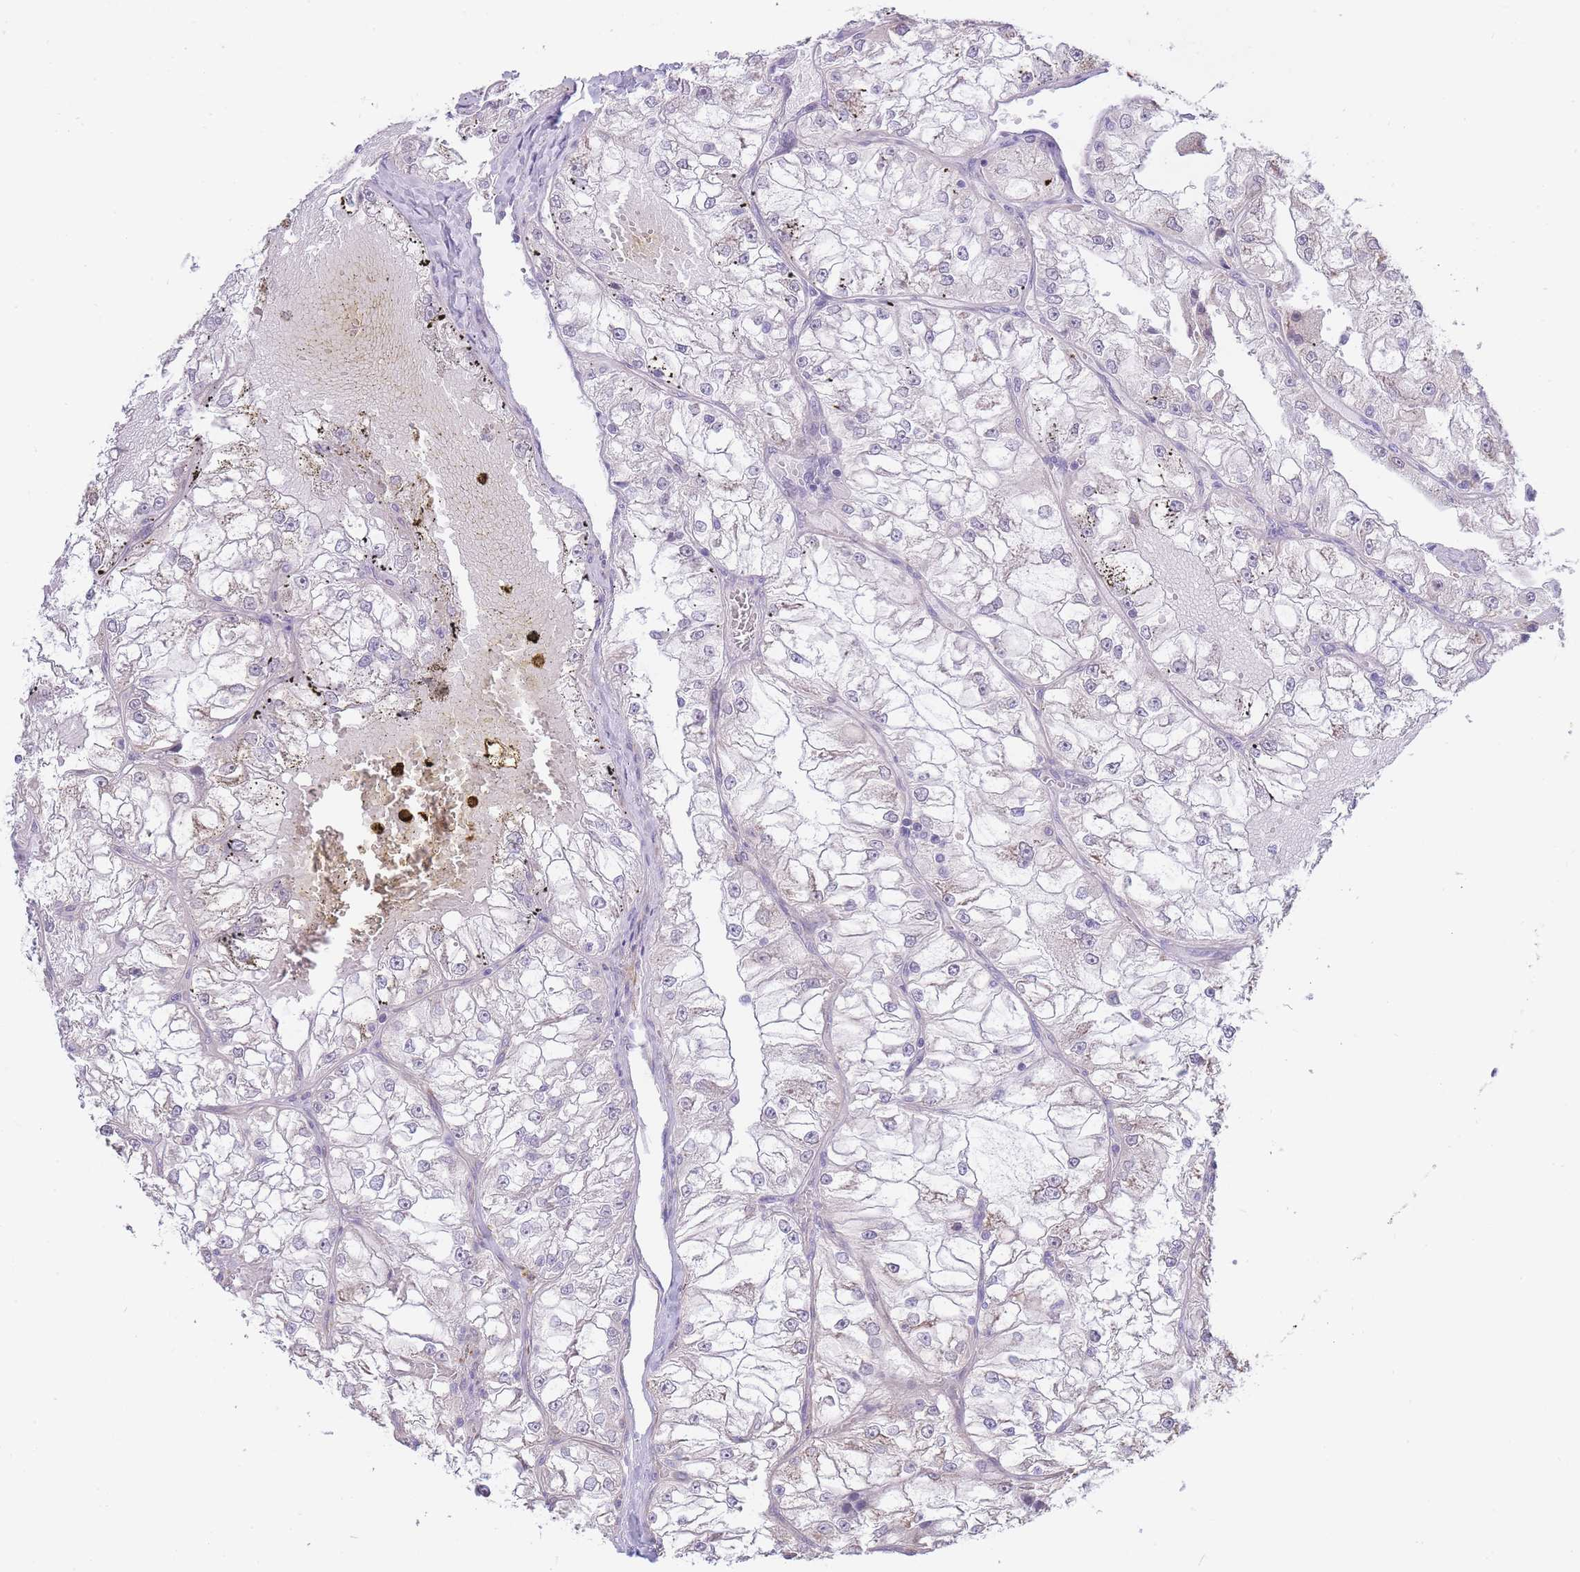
{"staining": {"intensity": "negative", "quantity": "none", "location": "none"}, "tissue": "renal cancer", "cell_type": "Tumor cells", "image_type": "cancer", "snomed": [{"axis": "morphology", "description": "Adenocarcinoma, NOS"}, {"axis": "topography", "description": "Kidney"}], "caption": "An image of human renal cancer is negative for staining in tumor cells.", "gene": "C19orf25", "patient": {"sex": "female", "age": 72}}